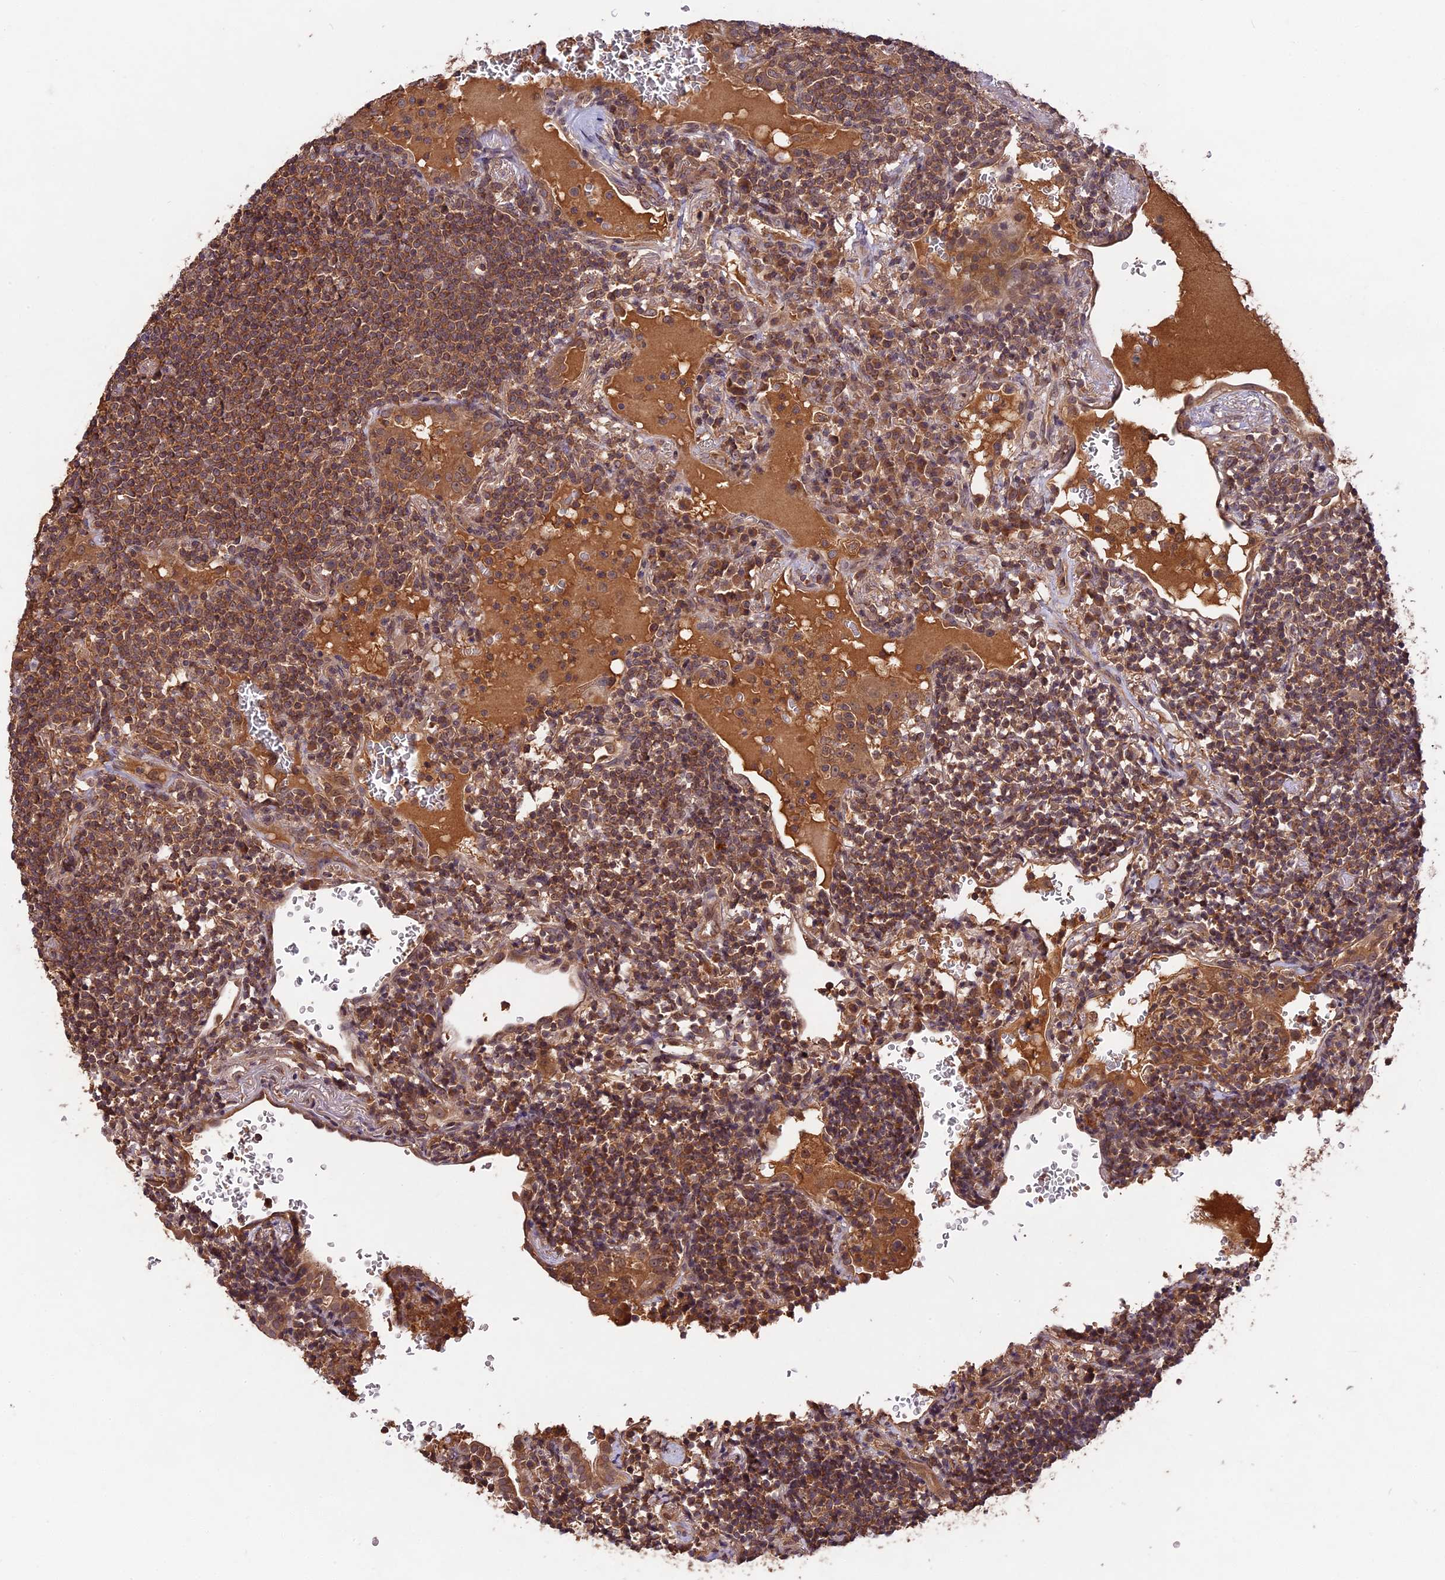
{"staining": {"intensity": "moderate", "quantity": ">75%", "location": "cytoplasmic/membranous"}, "tissue": "lymphoma", "cell_type": "Tumor cells", "image_type": "cancer", "snomed": [{"axis": "morphology", "description": "Malignant lymphoma, non-Hodgkin's type, Low grade"}, {"axis": "topography", "description": "Lung"}], "caption": "Immunohistochemical staining of malignant lymphoma, non-Hodgkin's type (low-grade) demonstrates medium levels of moderate cytoplasmic/membranous protein staining in about >75% of tumor cells.", "gene": "CHAC1", "patient": {"sex": "female", "age": 71}}